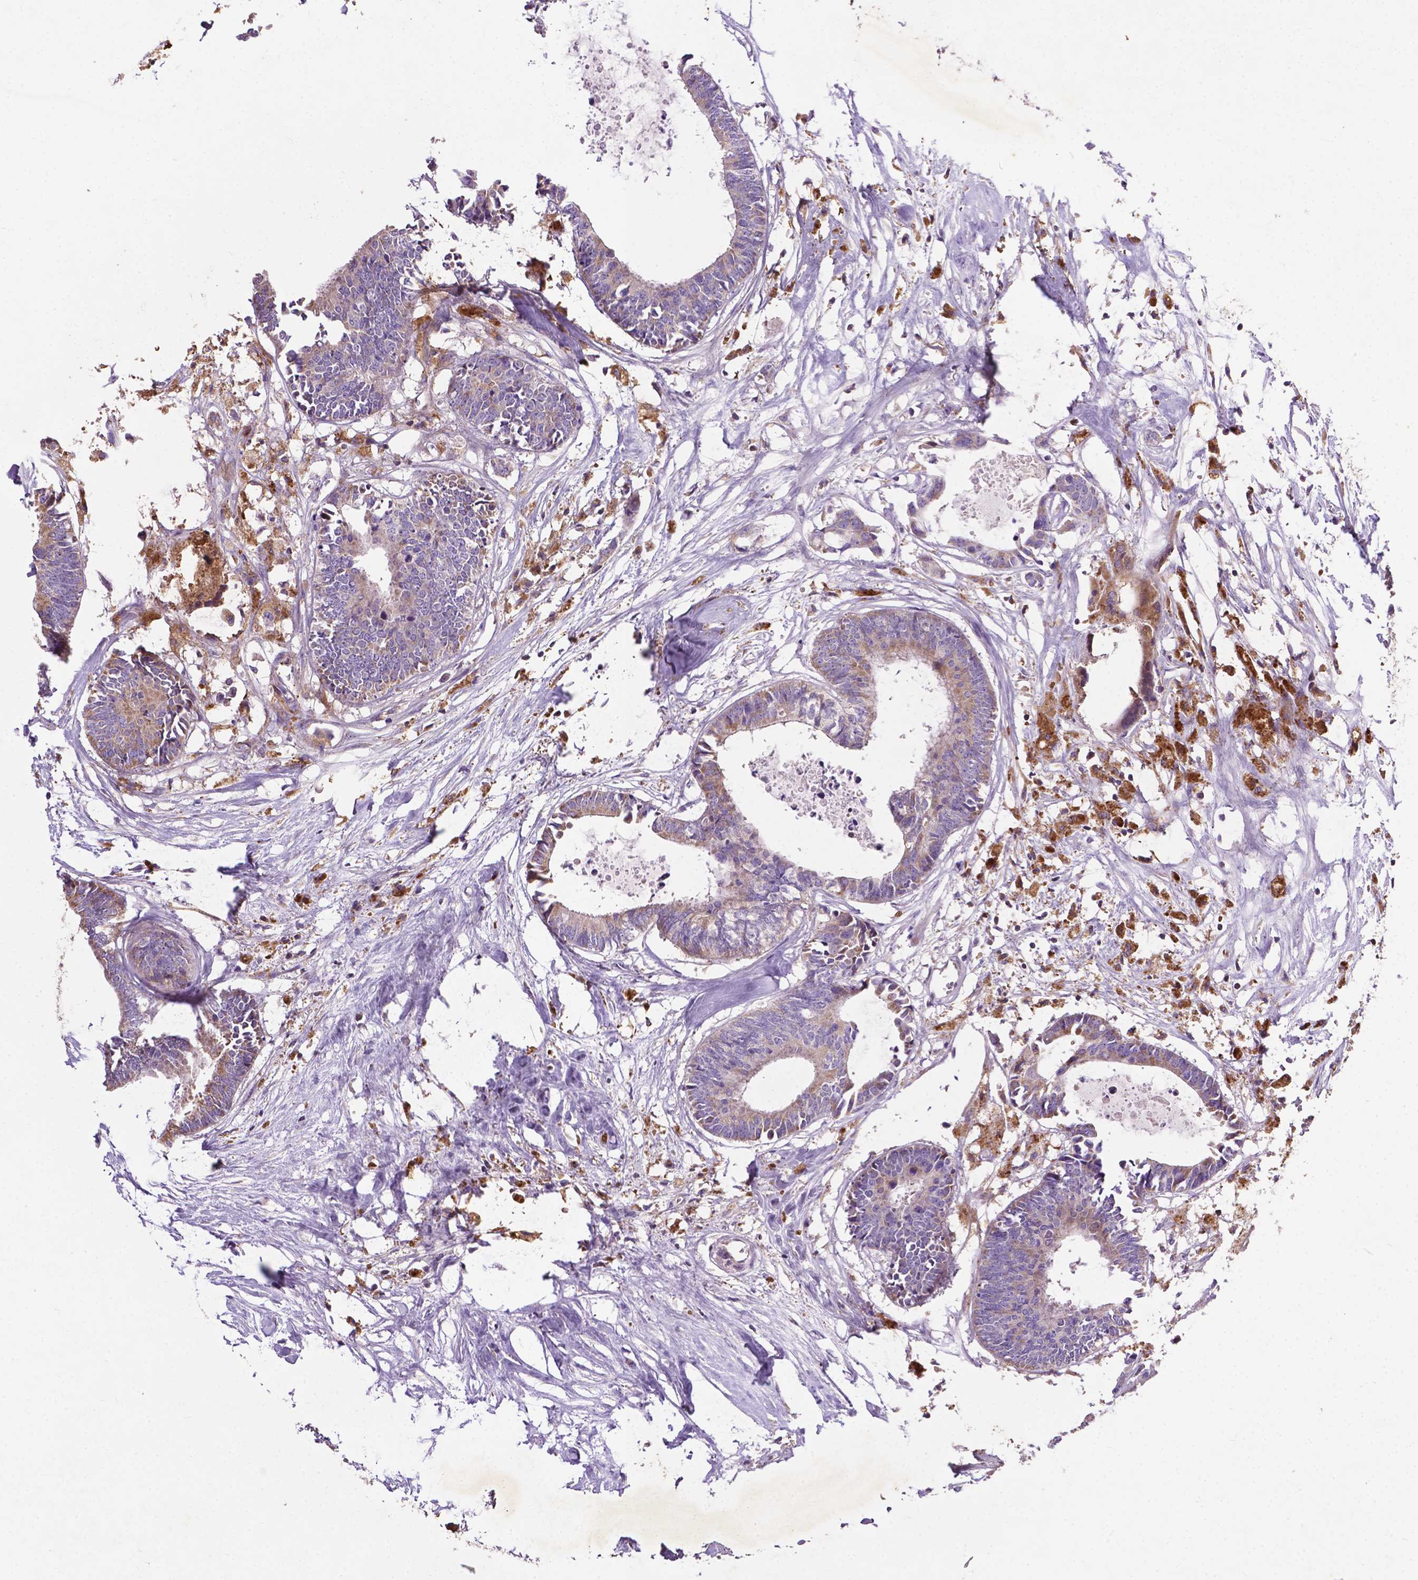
{"staining": {"intensity": "weak", "quantity": "<25%", "location": "cytoplasmic/membranous"}, "tissue": "colorectal cancer", "cell_type": "Tumor cells", "image_type": "cancer", "snomed": [{"axis": "morphology", "description": "Adenocarcinoma, NOS"}, {"axis": "topography", "description": "Colon"}, {"axis": "topography", "description": "Rectum"}], "caption": "Adenocarcinoma (colorectal) was stained to show a protein in brown. There is no significant expression in tumor cells.", "gene": "SPNS2", "patient": {"sex": "male", "age": 57}}